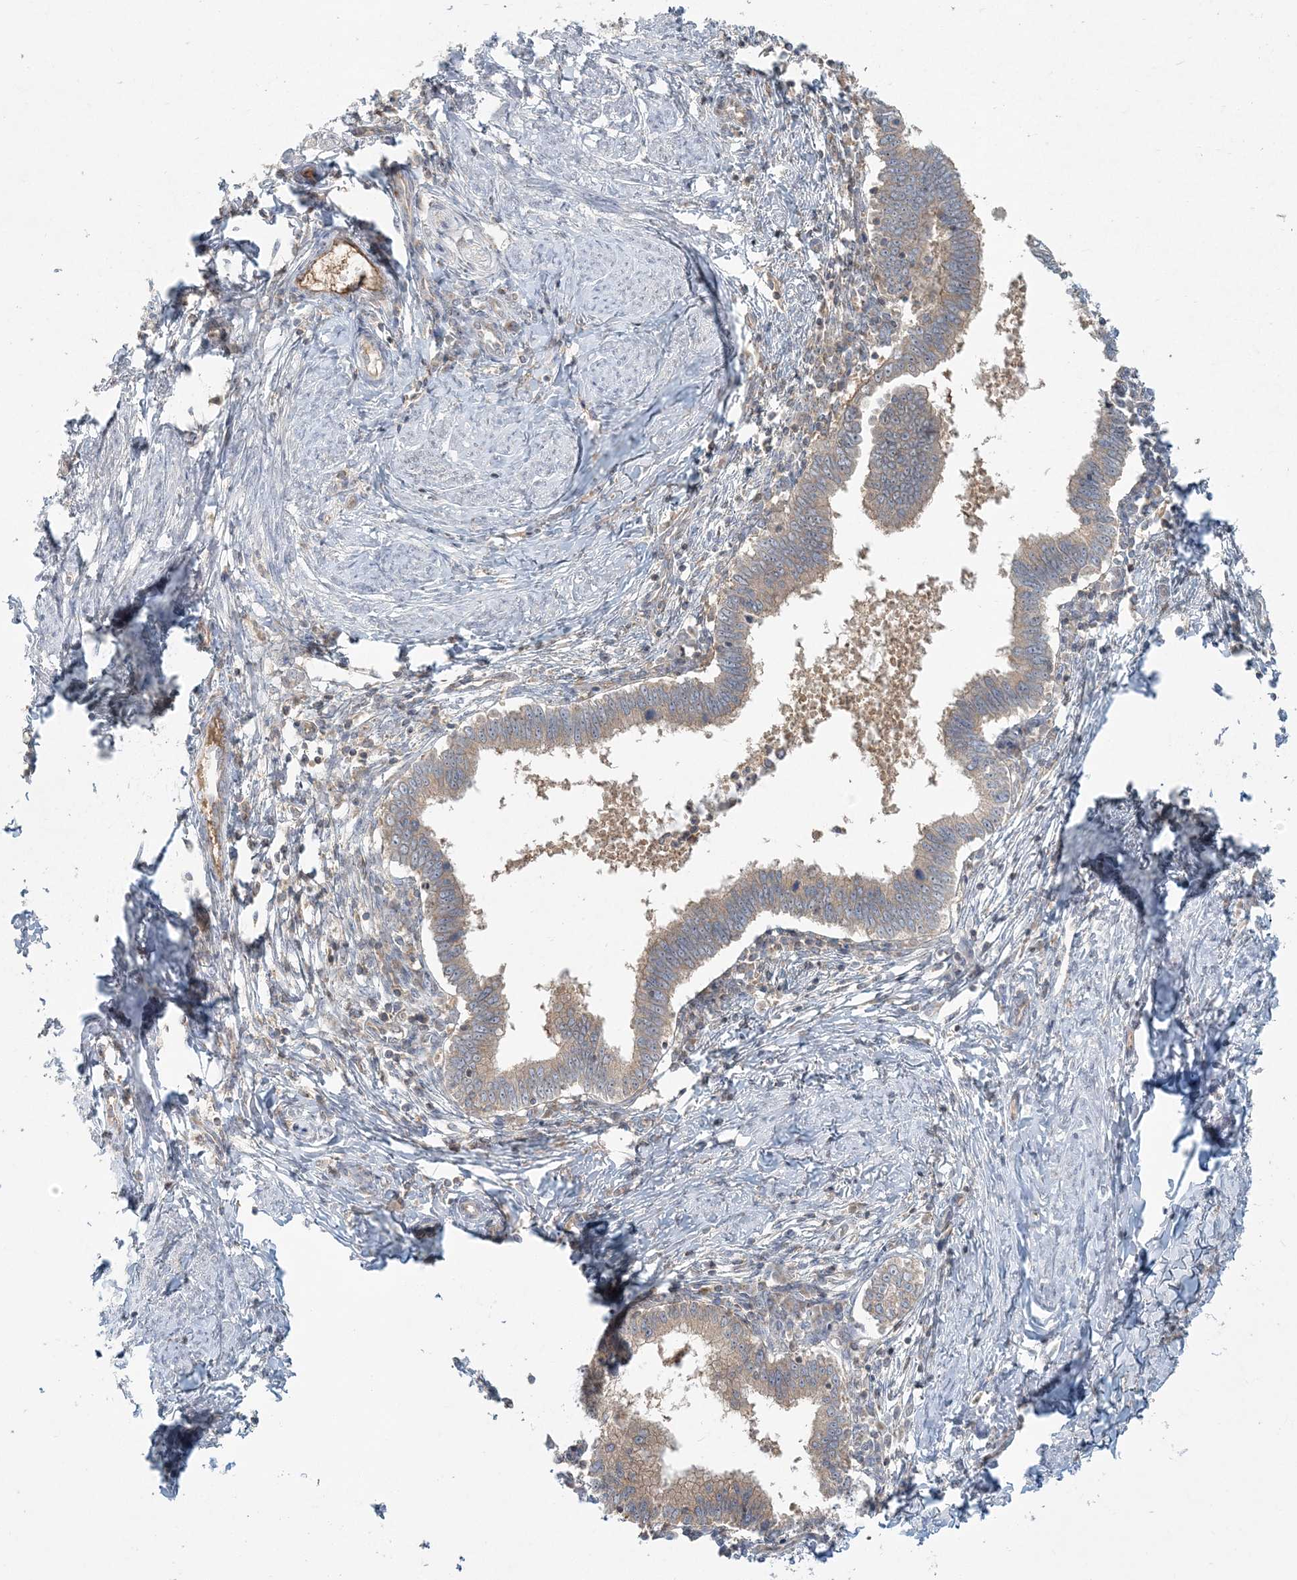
{"staining": {"intensity": "moderate", "quantity": "25%-75%", "location": "cytoplasmic/membranous"}, "tissue": "cervical cancer", "cell_type": "Tumor cells", "image_type": "cancer", "snomed": [{"axis": "morphology", "description": "Adenocarcinoma, NOS"}, {"axis": "topography", "description": "Cervix"}], "caption": "Immunohistochemistry (IHC) micrograph of human cervical adenocarcinoma stained for a protein (brown), which demonstrates medium levels of moderate cytoplasmic/membranous expression in about 25%-75% of tumor cells.", "gene": "AP1AR", "patient": {"sex": "female", "age": 36}}